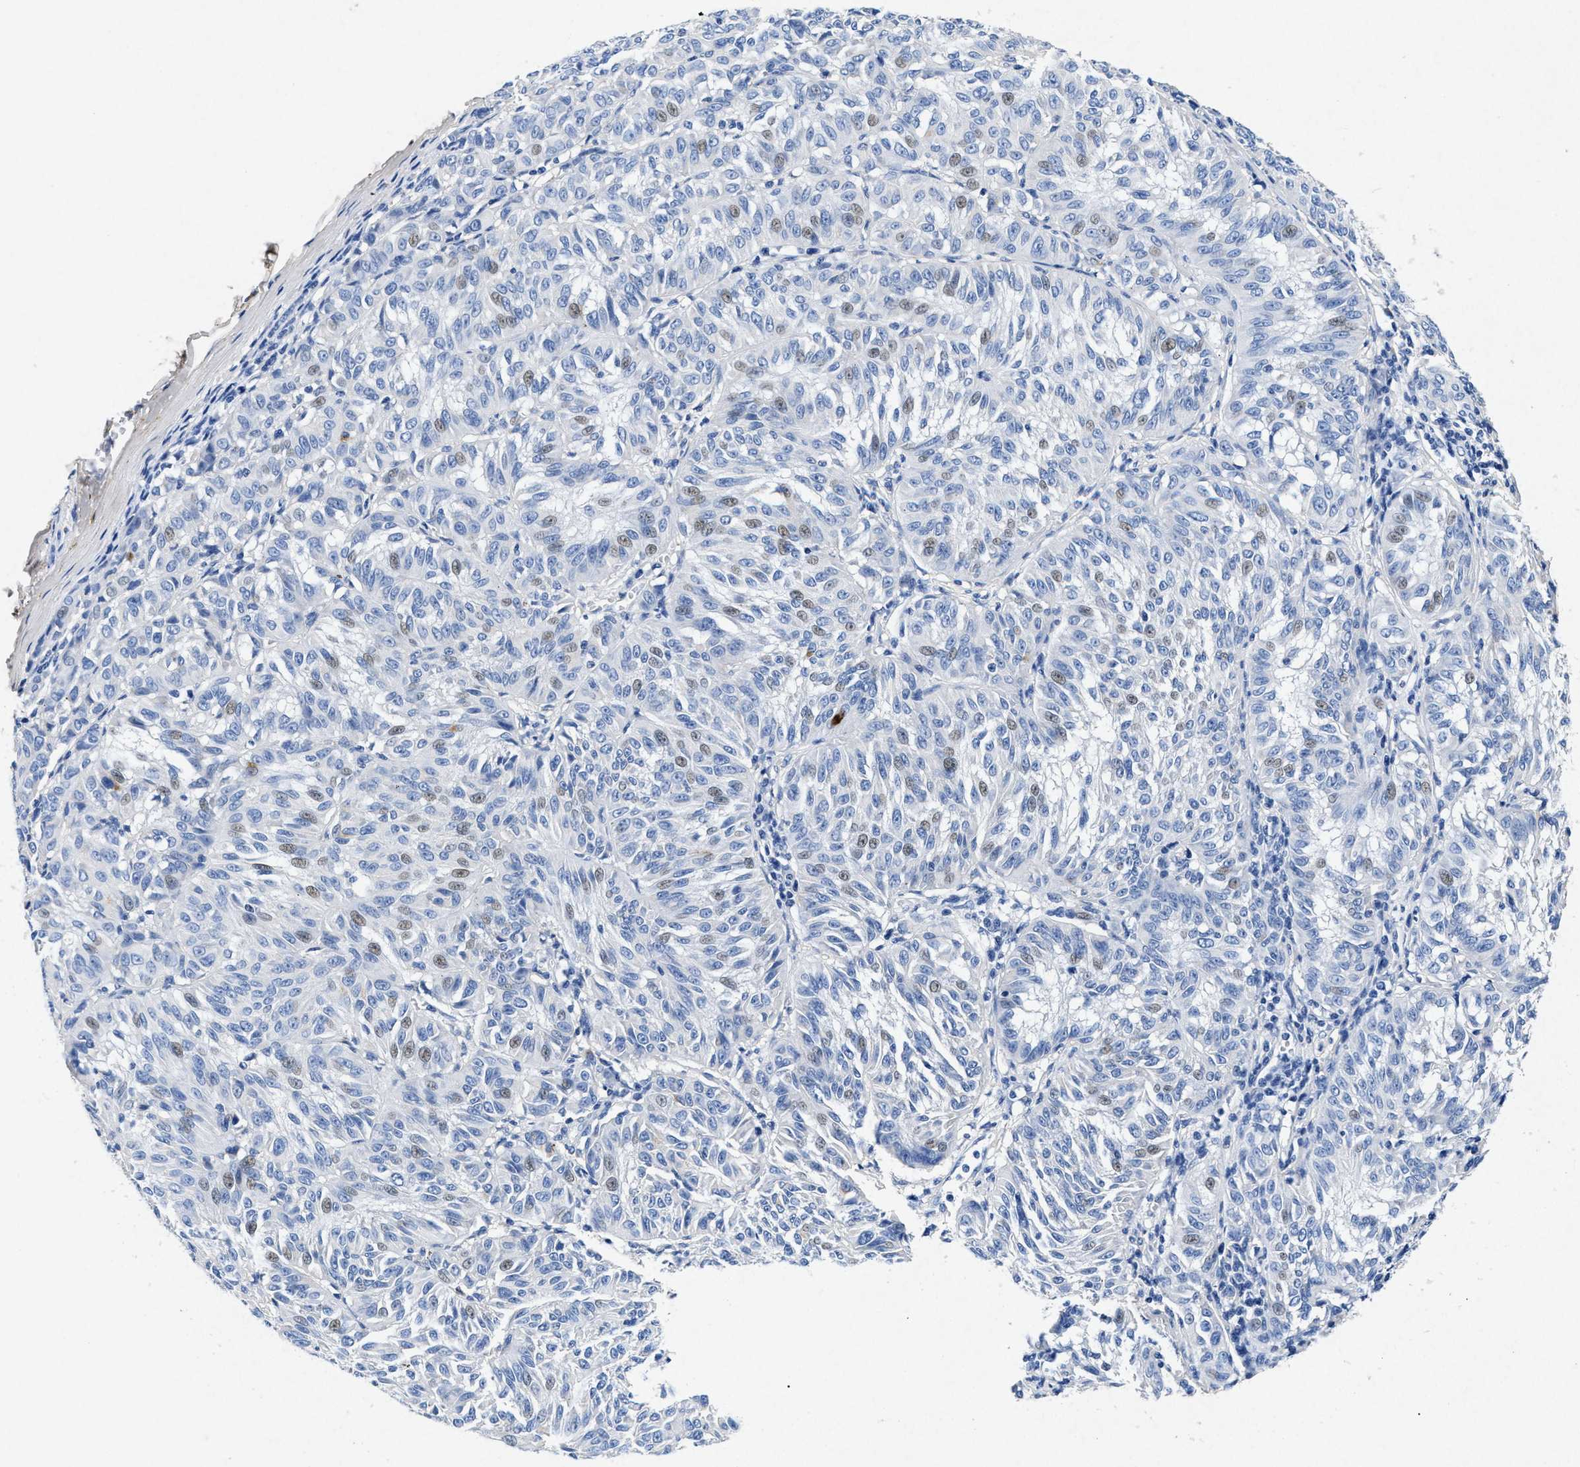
{"staining": {"intensity": "weak", "quantity": "<25%", "location": "cytoplasmic/membranous"}, "tissue": "melanoma", "cell_type": "Tumor cells", "image_type": "cancer", "snomed": [{"axis": "morphology", "description": "Malignant melanoma, NOS"}, {"axis": "topography", "description": "Skin"}], "caption": "An immunohistochemistry histopathology image of melanoma is shown. There is no staining in tumor cells of melanoma.", "gene": "MAP6", "patient": {"sex": "female", "age": 72}}